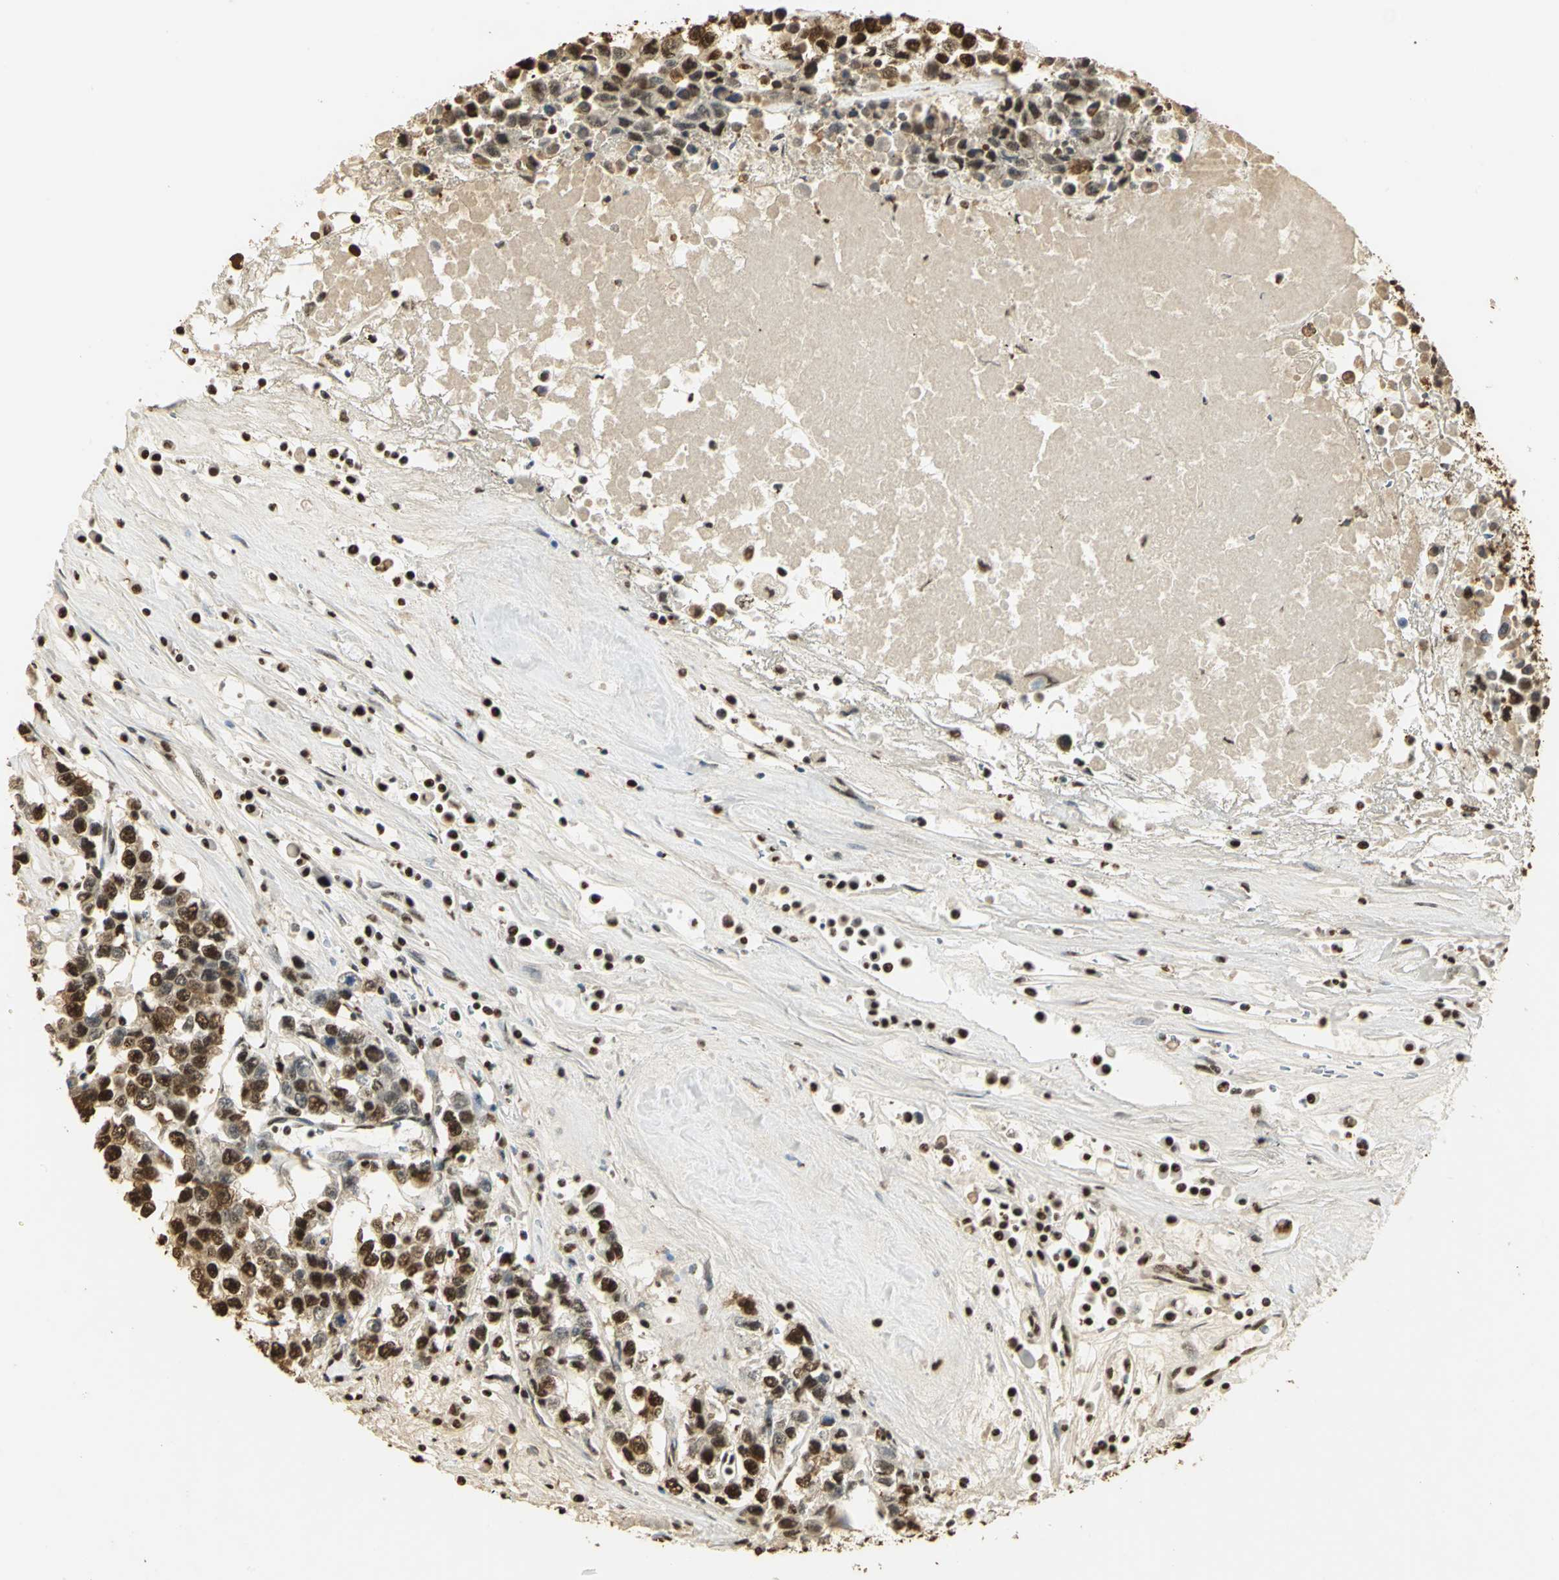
{"staining": {"intensity": "strong", "quantity": ">75%", "location": "cytoplasmic/membranous,nuclear"}, "tissue": "testis cancer", "cell_type": "Tumor cells", "image_type": "cancer", "snomed": [{"axis": "morphology", "description": "Seminoma, NOS"}, {"axis": "morphology", "description": "Carcinoma, Embryonal, NOS"}, {"axis": "topography", "description": "Testis"}], "caption": "Testis seminoma was stained to show a protein in brown. There is high levels of strong cytoplasmic/membranous and nuclear staining in approximately >75% of tumor cells. (IHC, brightfield microscopy, high magnification).", "gene": "SET", "patient": {"sex": "male", "age": 52}}